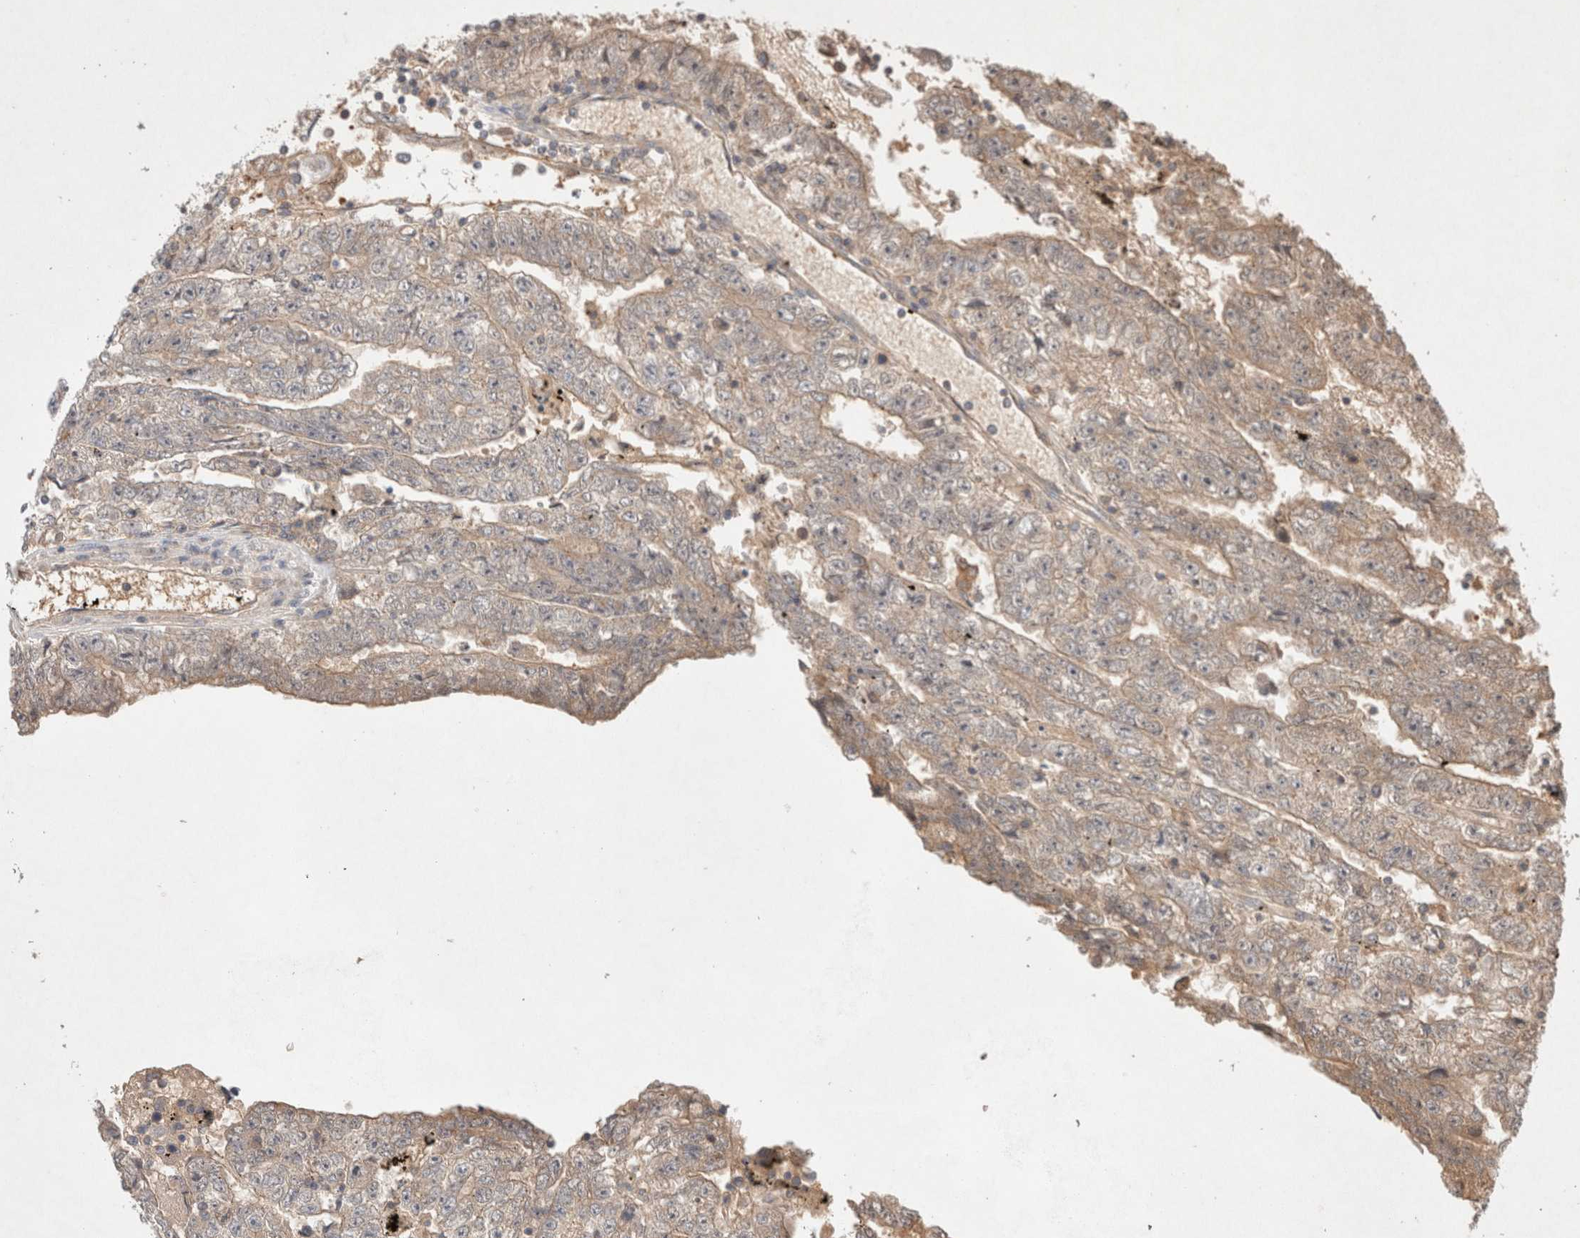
{"staining": {"intensity": "weak", "quantity": ">75%", "location": "cytoplasmic/membranous"}, "tissue": "testis cancer", "cell_type": "Tumor cells", "image_type": "cancer", "snomed": [{"axis": "morphology", "description": "Carcinoma, Embryonal, NOS"}, {"axis": "topography", "description": "Testis"}], "caption": "Brown immunohistochemical staining in human testis cancer (embryonal carcinoma) exhibits weak cytoplasmic/membranous expression in approximately >75% of tumor cells.", "gene": "KLHL20", "patient": {"sex": "male", "age": 25}}